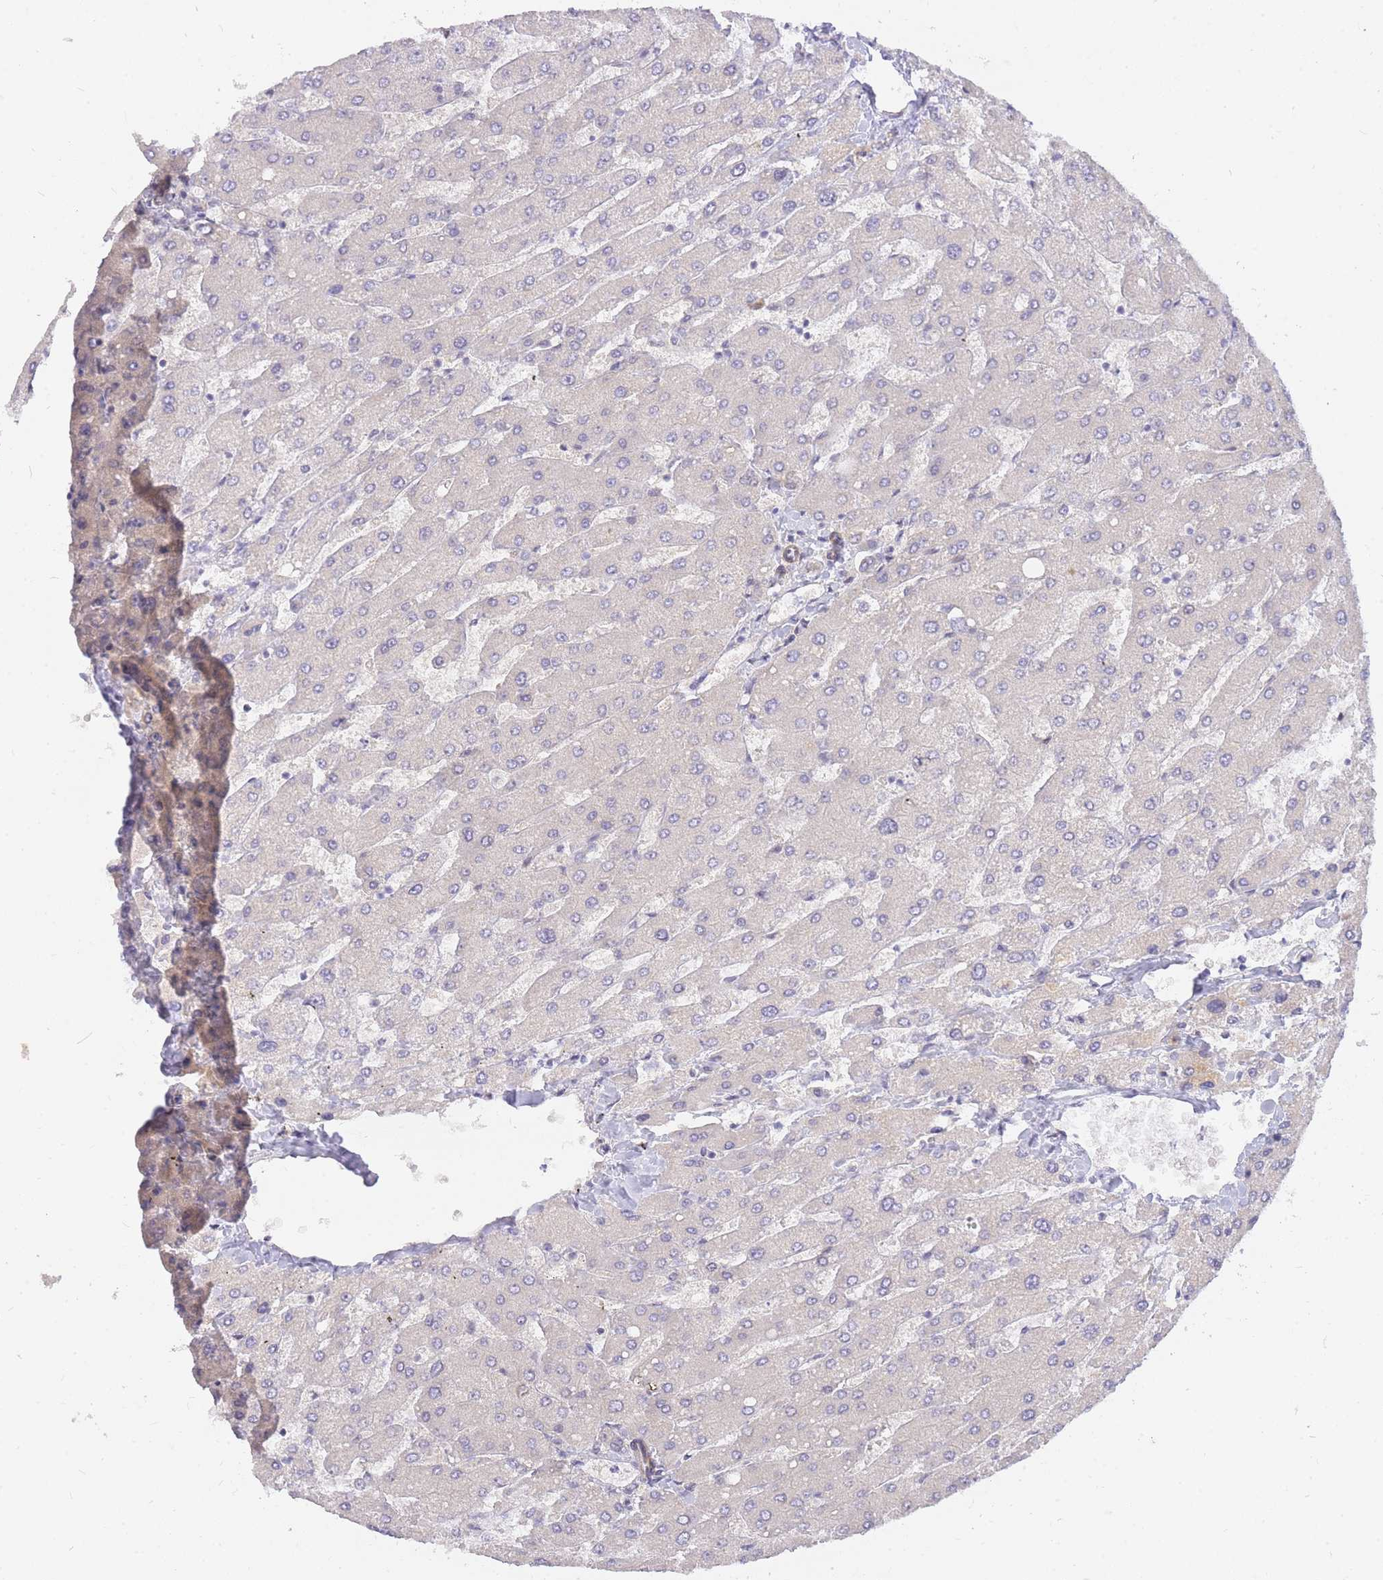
{"staining": {"intensity": "negative", "quantity": "none", "location": "none"}, "tissue": "liver", "cell_type": "Cholangiocytes", "image_type": "normal", "snomed": [{"axis": "morphology", "description": "Normal tissue, NOS"}, {"axis": "topography", "description": "Liver"}], "caption": "Protein analysis of normal liver reveals no significant staining in cholangiocytes.", "gene": "TLE2", "patient": {"sex": "male", "age": 55}}